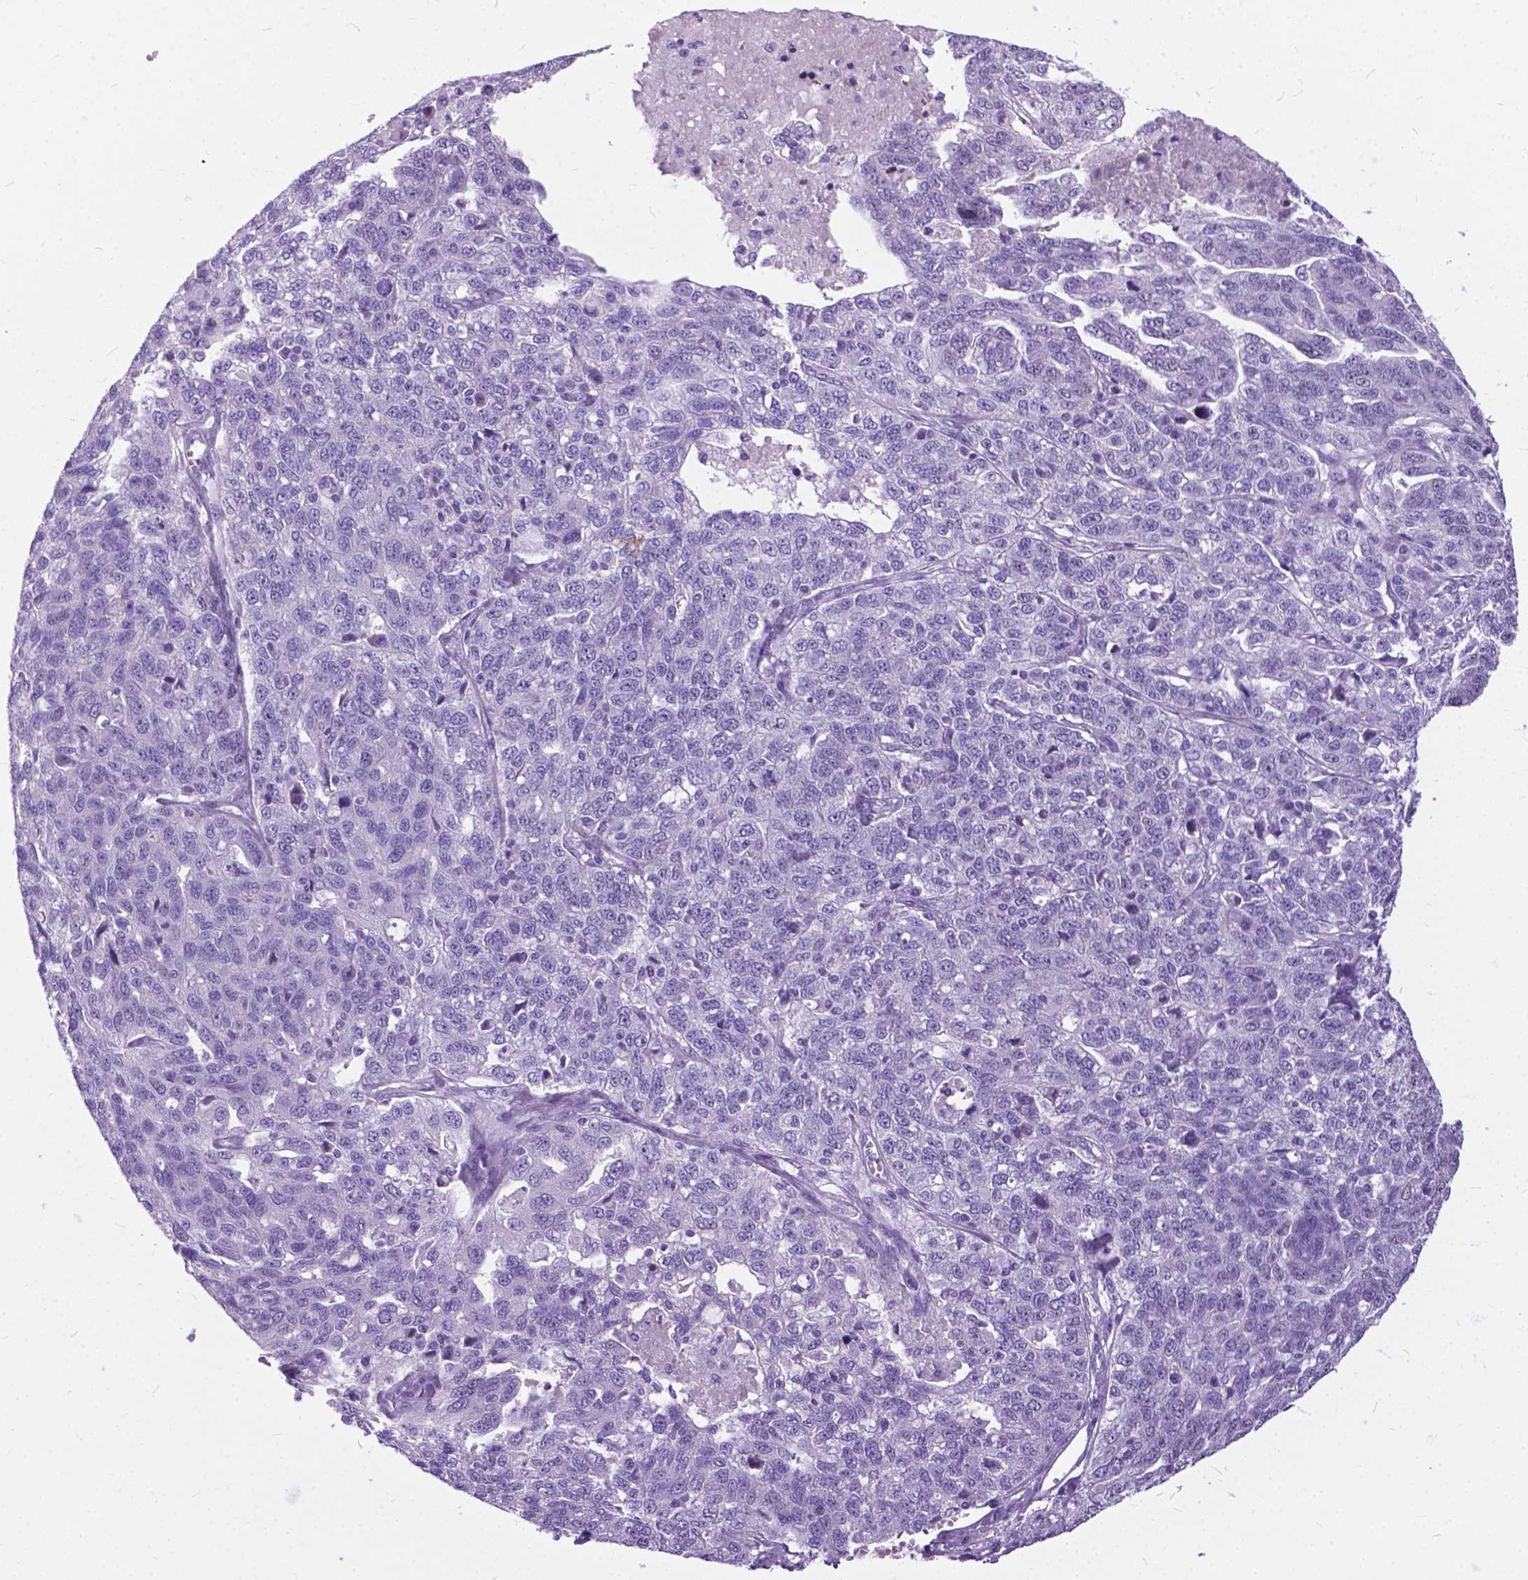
{"staining": {"intensity": "negative", "quantity": "none", "location": "none"}, "tissue": "ovarian cancer", "cell_type": "Tumor cells", "image_type": "cancer", "snomed": [{"axis": "morphology", "description": "Cystadenocarcinoma, serous, NOS"}, {"axis": "topography", "description": "Ovary"}], "caption": "A high-resolution photomicrograph shows immunohistochemistry staining of ovarian cancer (serous cystadenocarcinoma), which shows no significant expression in tumor cells.", "gene": "BSND", "patient": {"sex": "female", "age": 71}}